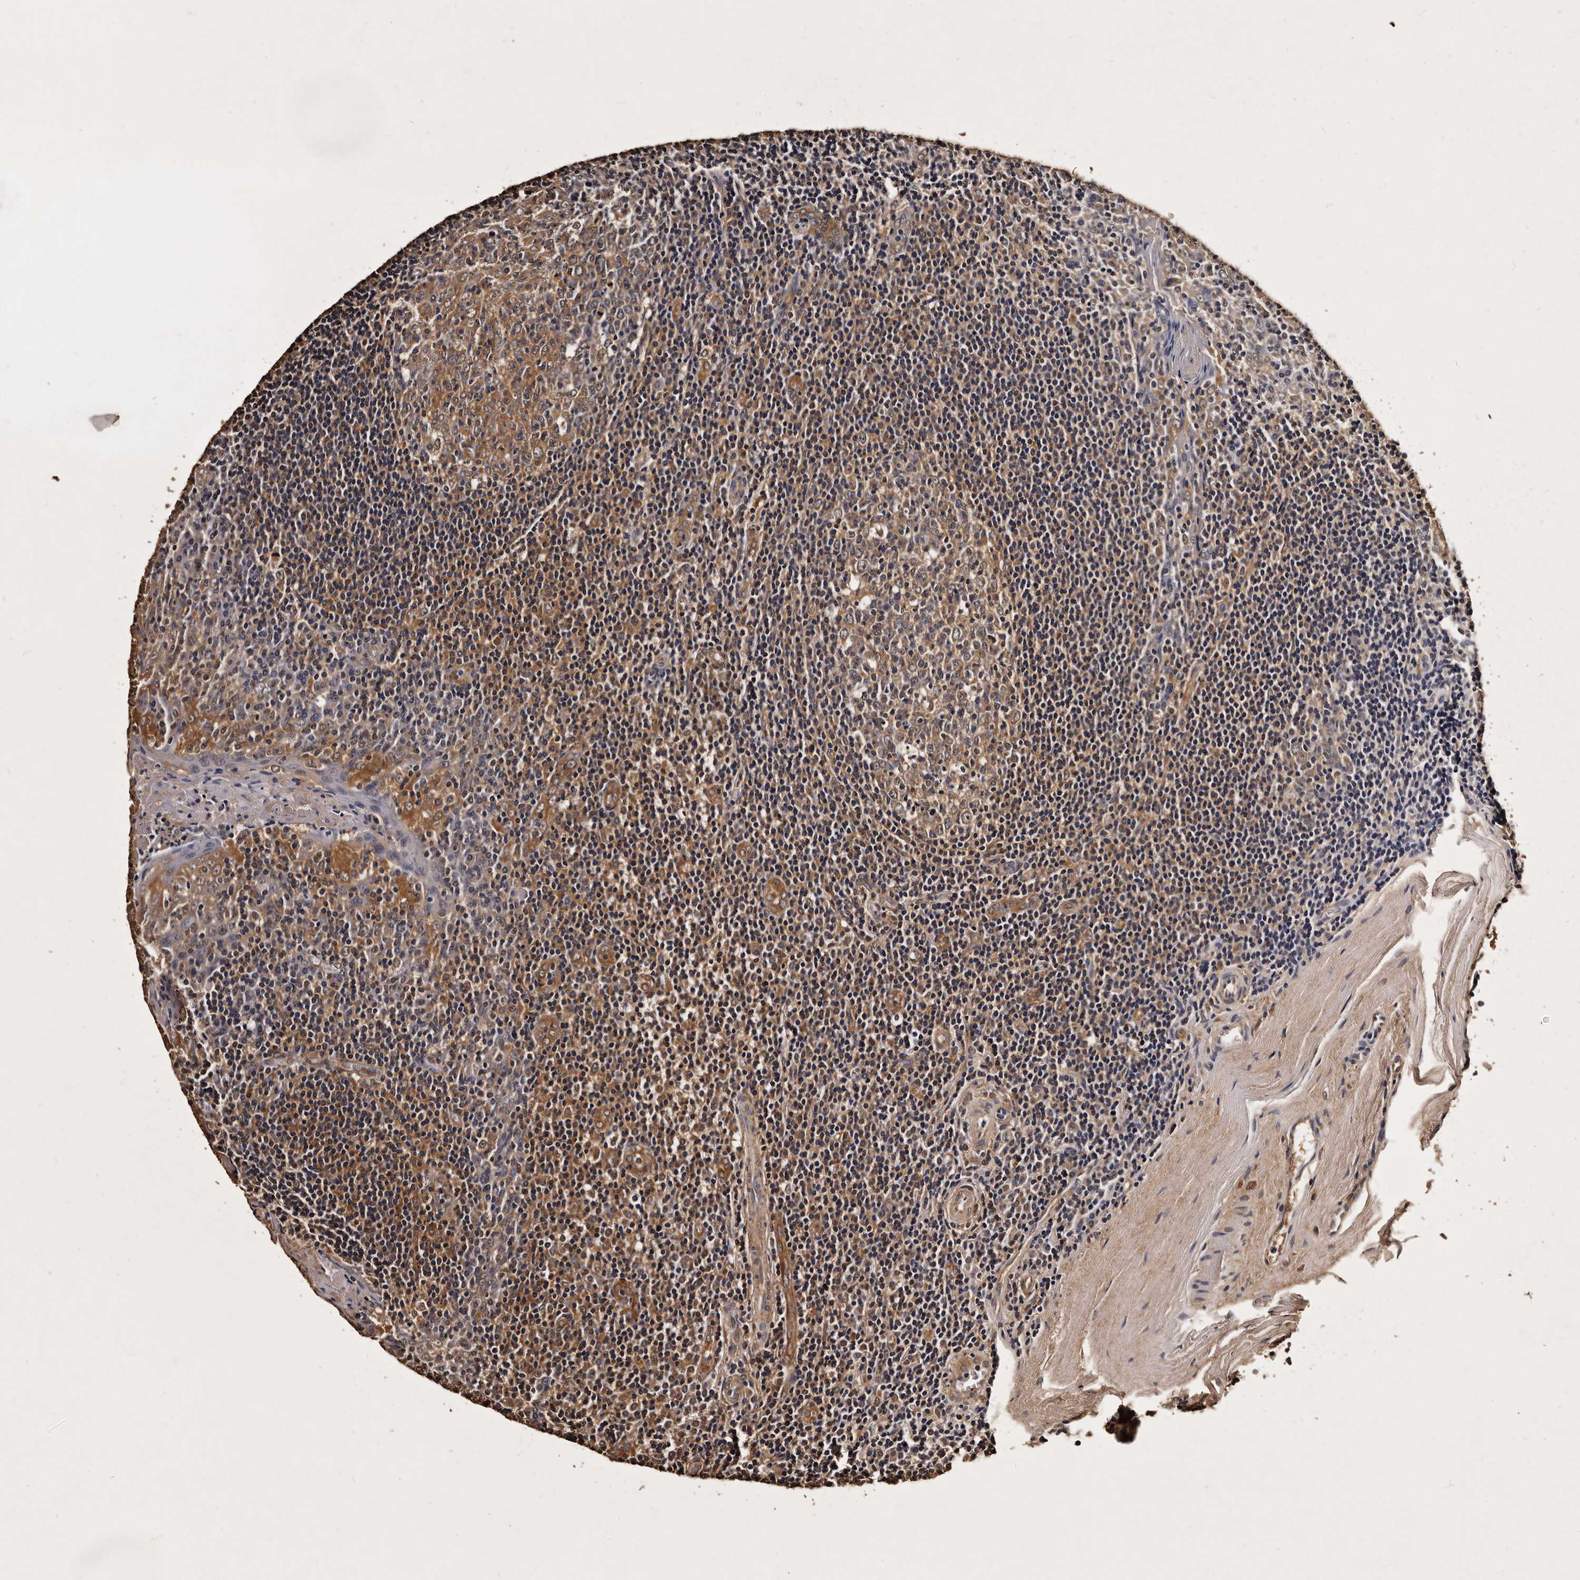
{"staining": {"intensity": "moderate", "quantity": ">75%", "location": "cytoplasmic/membranous"}, "tissue": "tonsil", "cell_type": "Germinal center cells", "image_type": "normal", "snomed": [{"axis": "morphology", "description": "Normal tissue, NOS"}, {"axis": "topography", "description": "Tonsil"}], "caption": "Immunohistochemistry micrograph of normal human tonsil stained for a protein (brown), which exhibits medium levels of moderate cytoplasmic/membranous positivity in about >75% of germinal center cells.", "gene": "PARS2", "patient": {"sex": "male", "age": 27}}